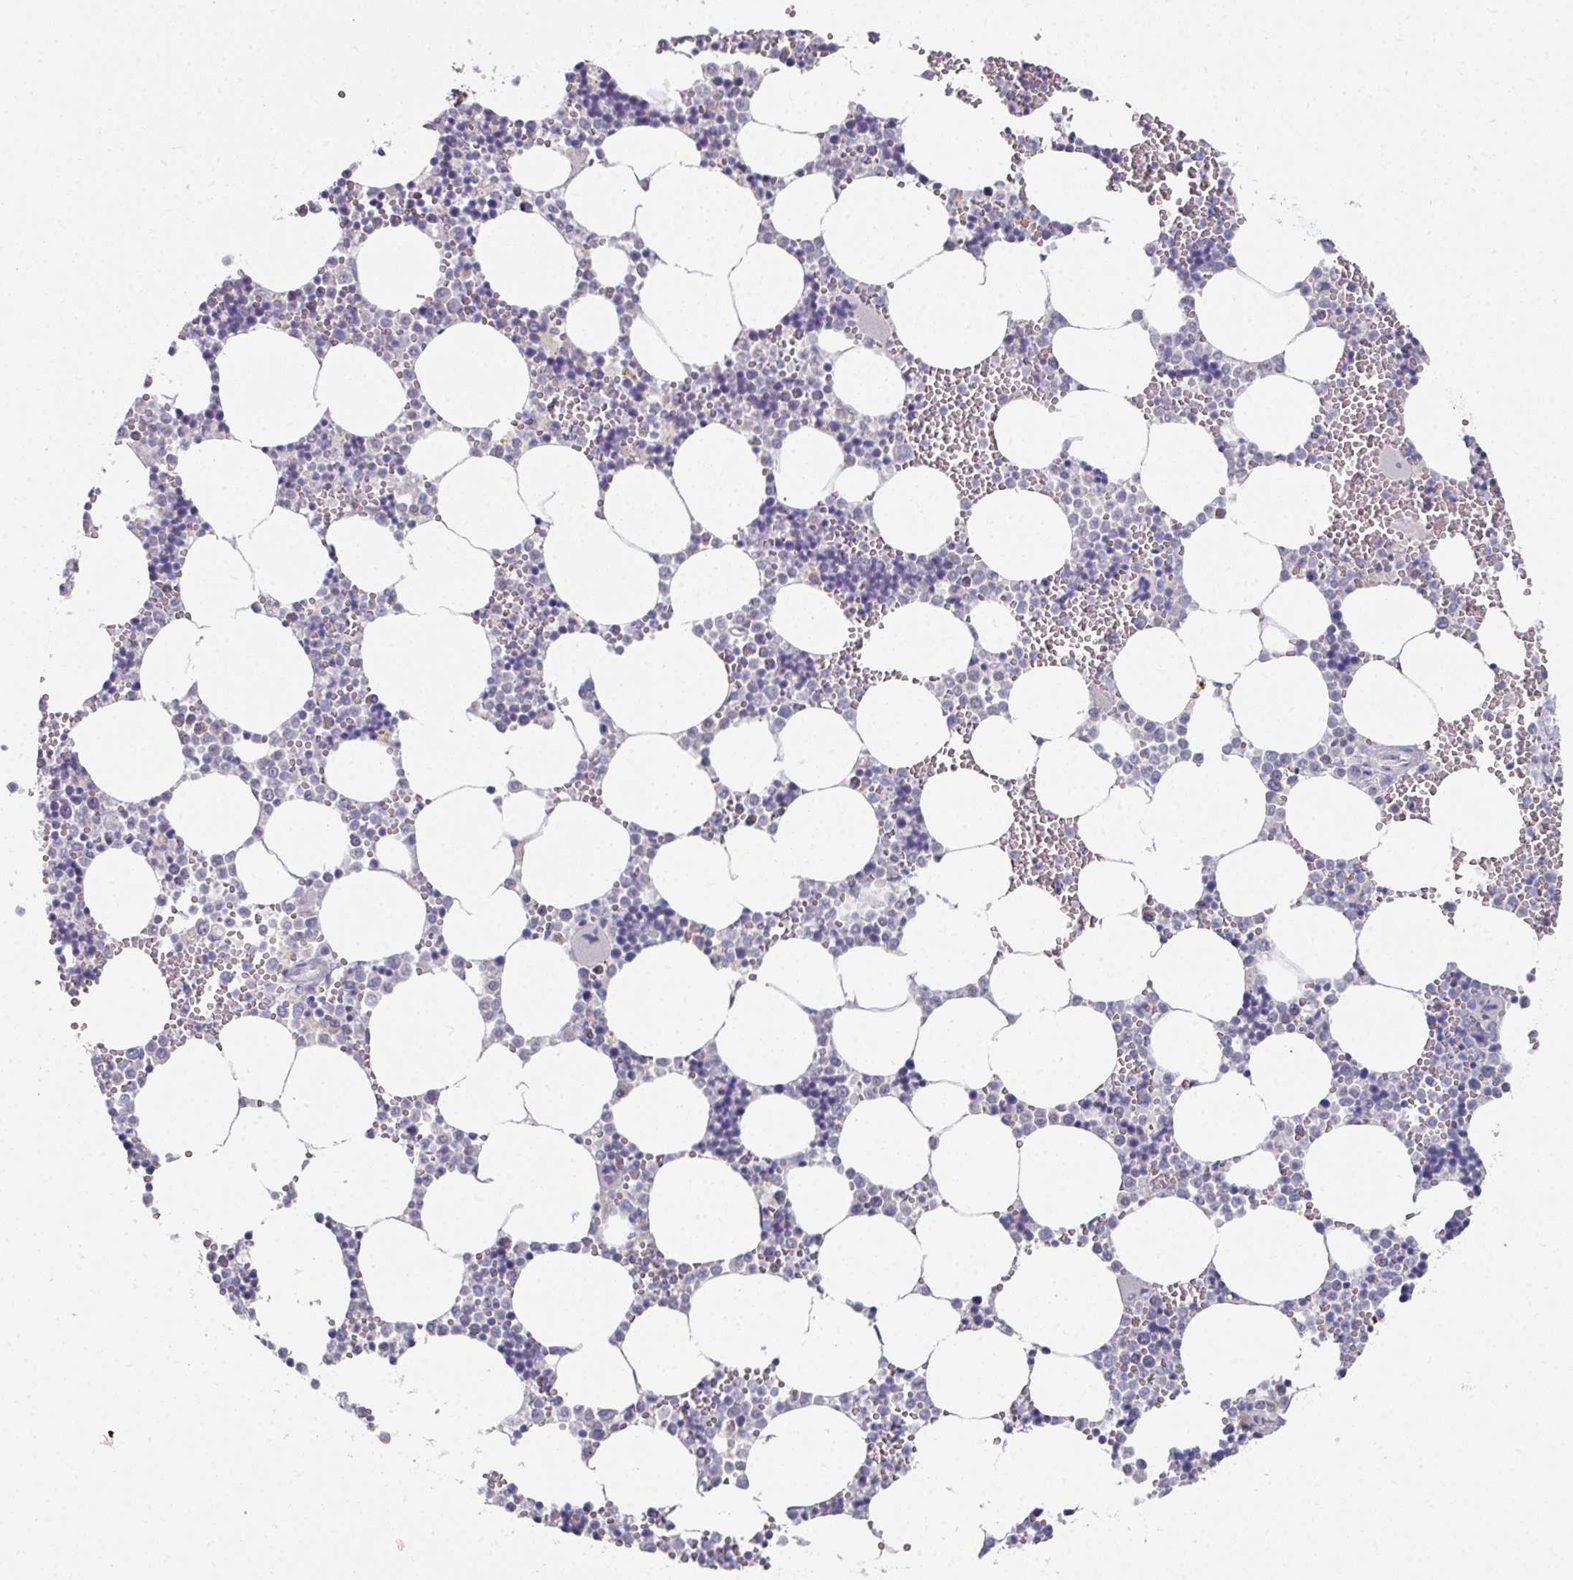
{"staining": {"intensity": "negative", "quantity": "none", "location": "none"}, "tissue": "bone marrow", "cell_type": "Hematopoietic cells", "image_type": "normal", "snomed": [{"axis": "morphology", "description": "Normal tissue, NOS"}, {"axis": "topography", "description": "Bone marrow"}], "caption": "IHC micrograph of benign bone marrow stained for a protein (brown), which exhibits no staining in hematopoietic cells.", "gene": "NT5C1A", "patient": {"sex": "male", "age": 54}}